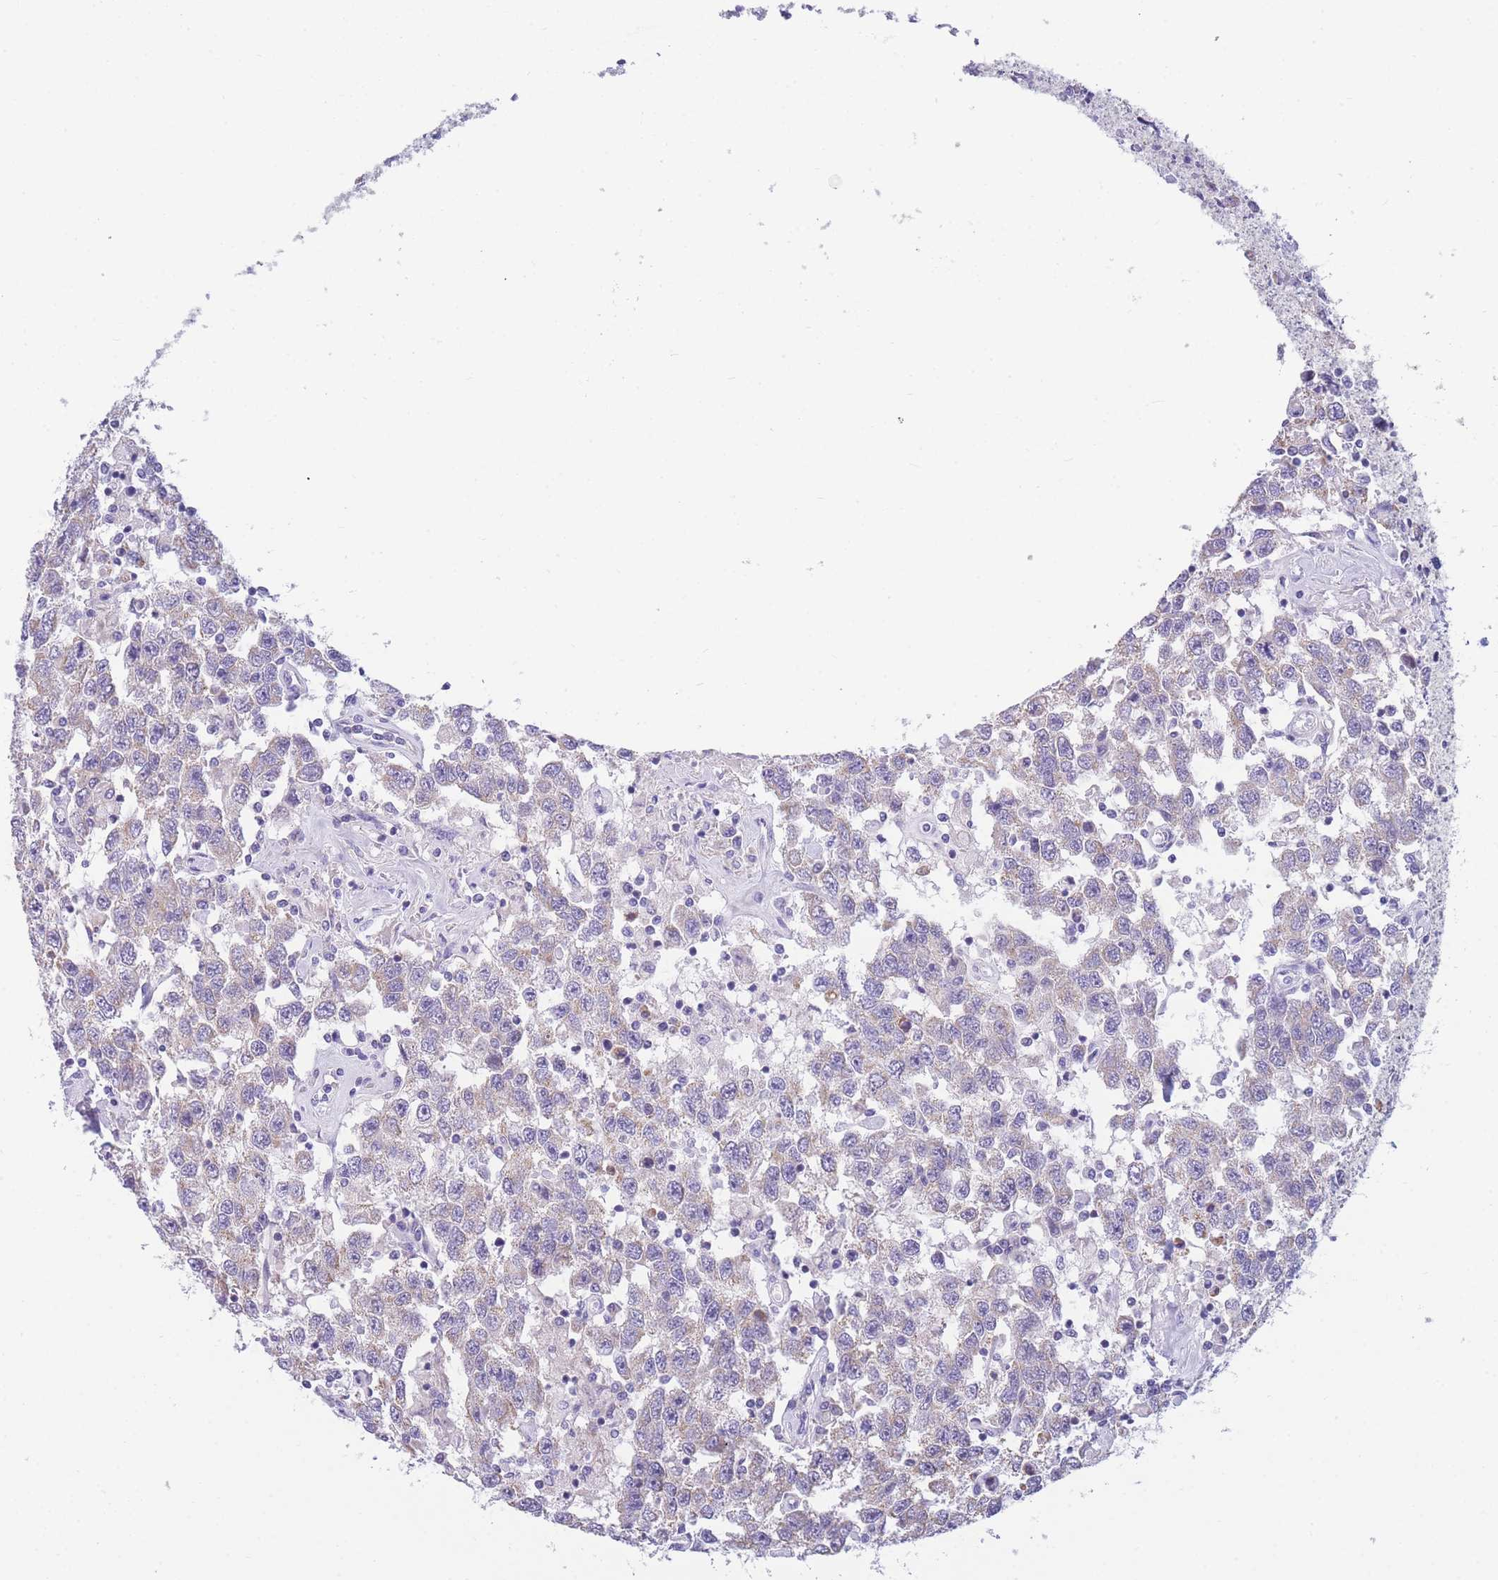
{"staining": {"intensity": "weak", "quantity": "<25%", "location": "cytoplasmic/membranous"}, "tissue": "testis cancer", "cell_type": "Tumor cells", "image_type": "cancer", "snomed": [{"axis": "morphology", "description": "Seminoma, NOS"}, {"axis": "topography", "description": "Testis"}], "caption": "Testis cancer was stained to show a protein in brown. There is no significant expression in tumor cells.", "gene": "DHRS11", "patient": {"sex": "male", "age": 41}}